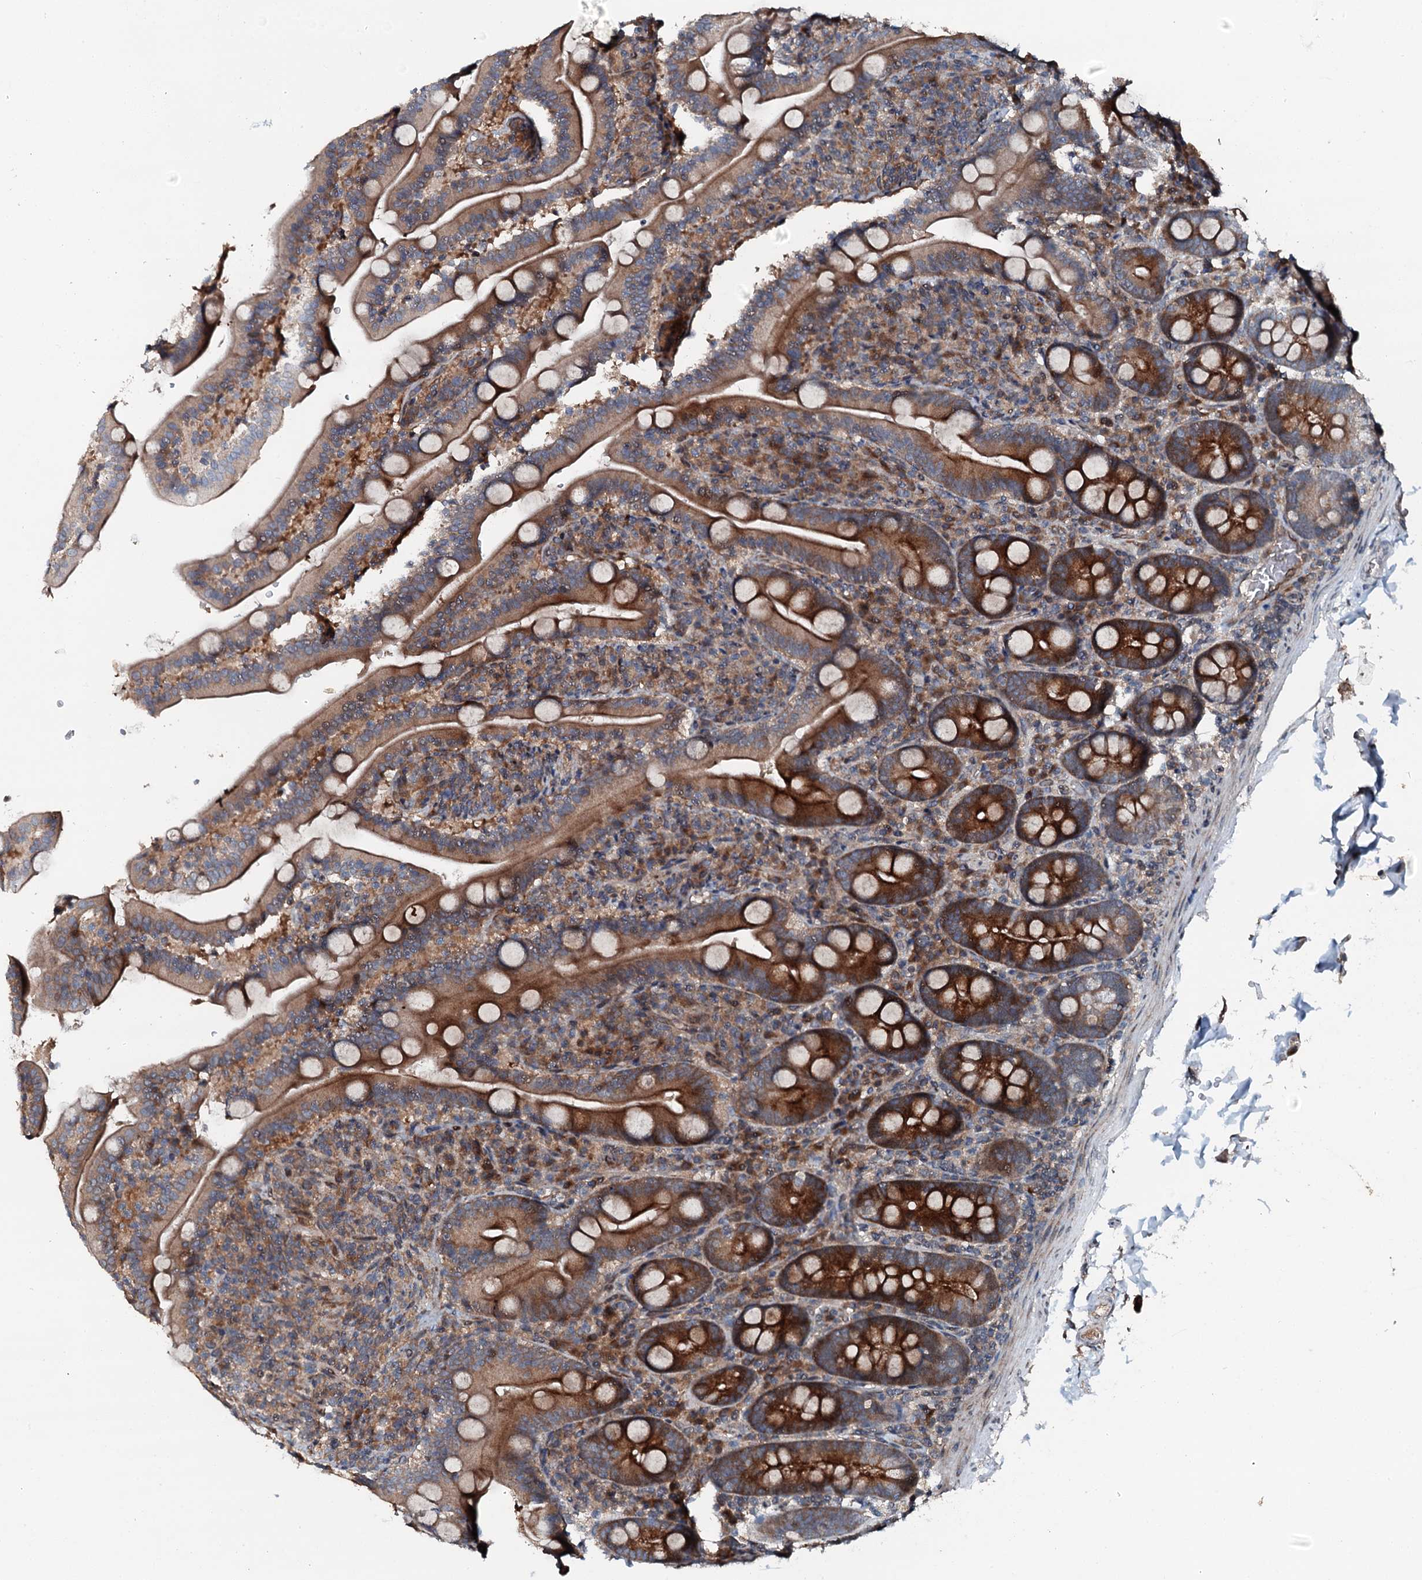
{"staining": {"intensity": "strong", "quantity": "<25%", "location": "cytoplasmic/membranous"}, "tissue": "duodenum", "cell_type": "Glandular cells", "image_type": "normal", "snomed": [{"axis": "morphology", "description": "Normal tissue, NOS"}, {"axis": "topography", "description": "Duodenum"}], "caption": "Strong cytoplasmic/membranous positivity is present in about <25% of glandular cells in normal duodenum. The protein is shown in brown color, while the nuclei are stained blue.", "gene": "FLYWCH1", "patient": {"sex": "male", "age": 35}}